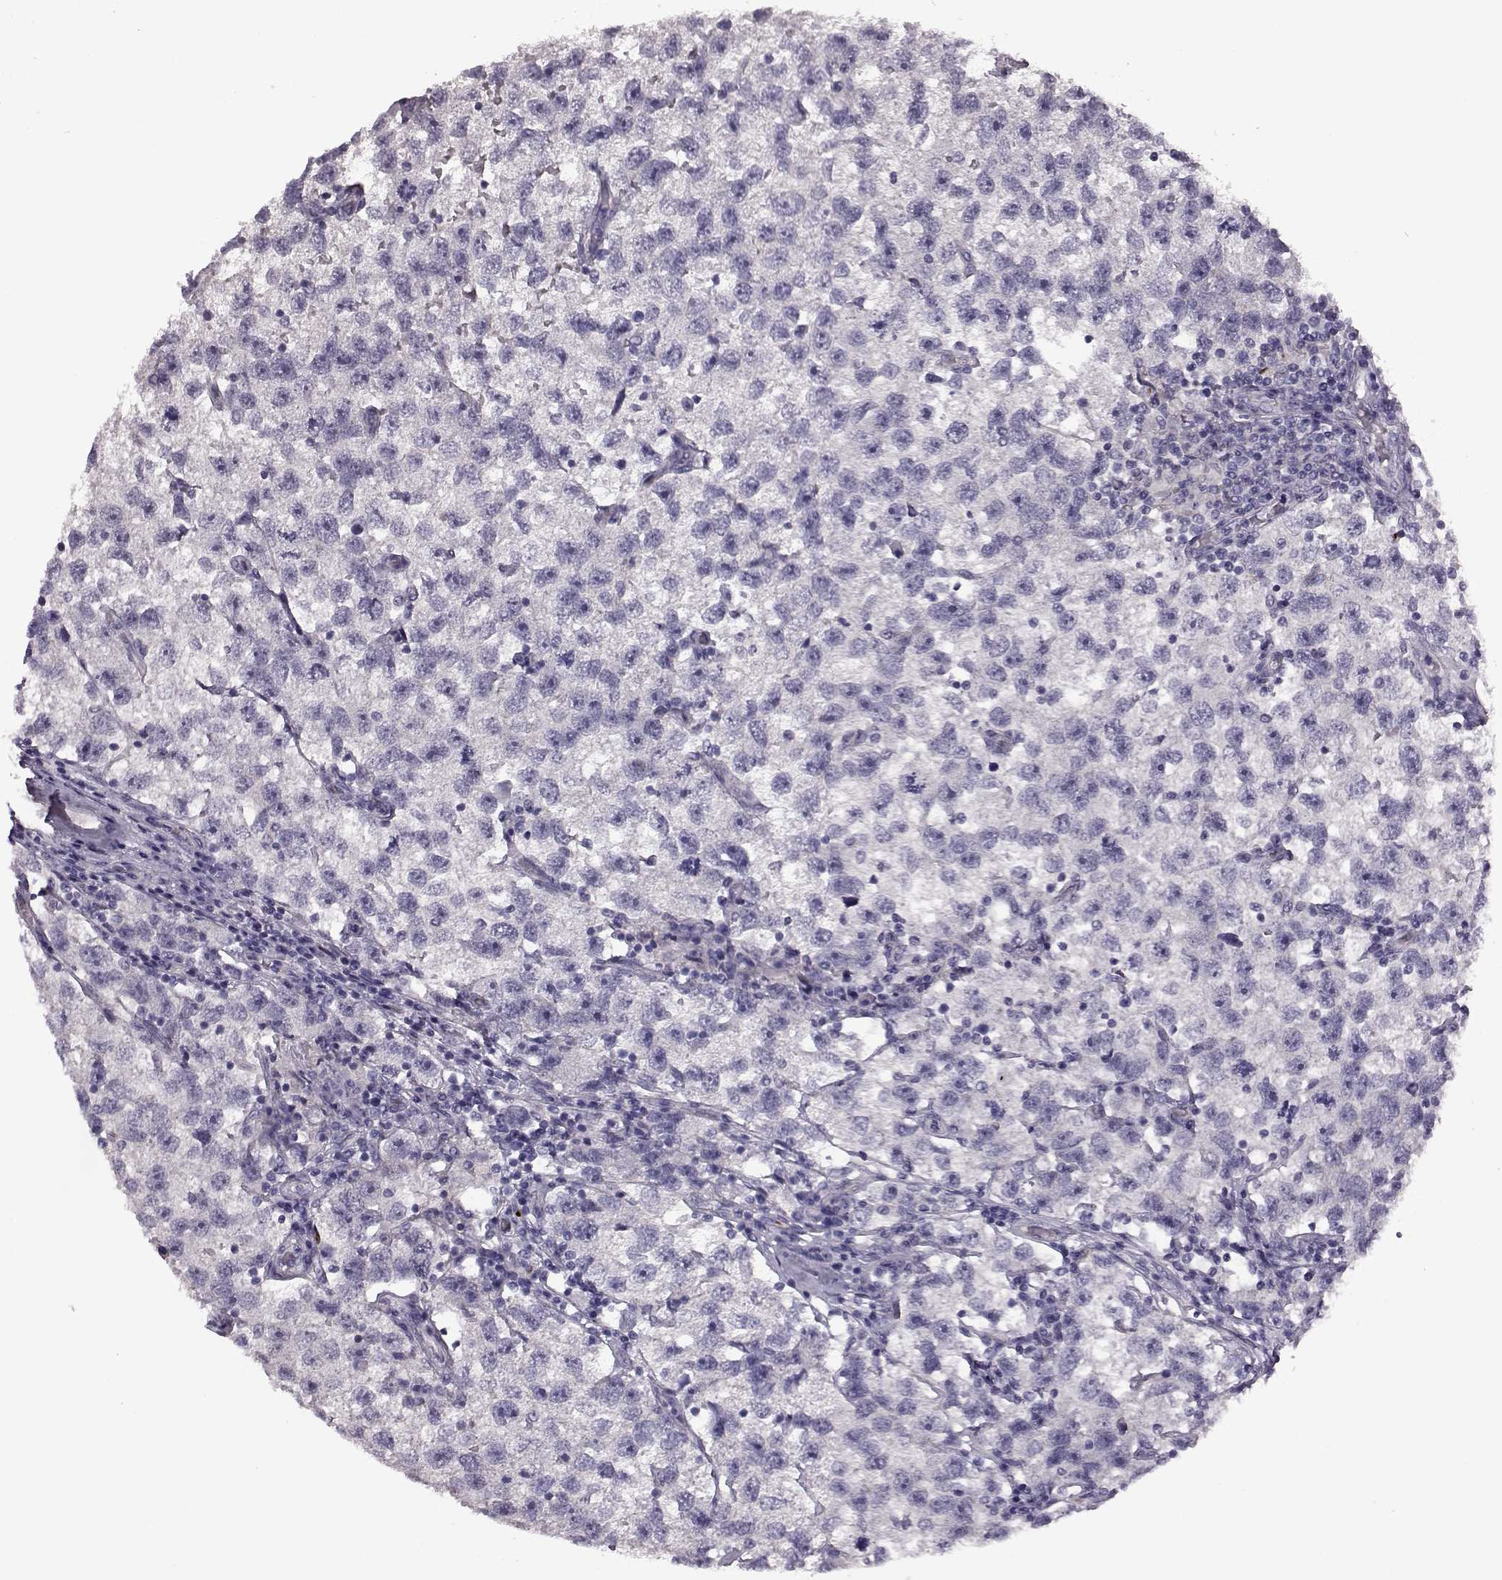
{"staining": {"intensity": "negative", "quantity": "none", "location": "none"}, "tissue": "testis cancer", "cell_type": "Tumor cells", "image_type": "cancer", "snomed": [{"axis": "morphology", "description": "Seminoma, NOS"}, {"axis": "topography", "description": "Testis"}], "caption": "IHC photomicrograph of neoplastic tissue: human seminoma (testis) stained with DAB exhibits no significant protein positivity in tumor cells.", "gene": "SNTG1", "patient": {"sex": "male", "age": 26}}